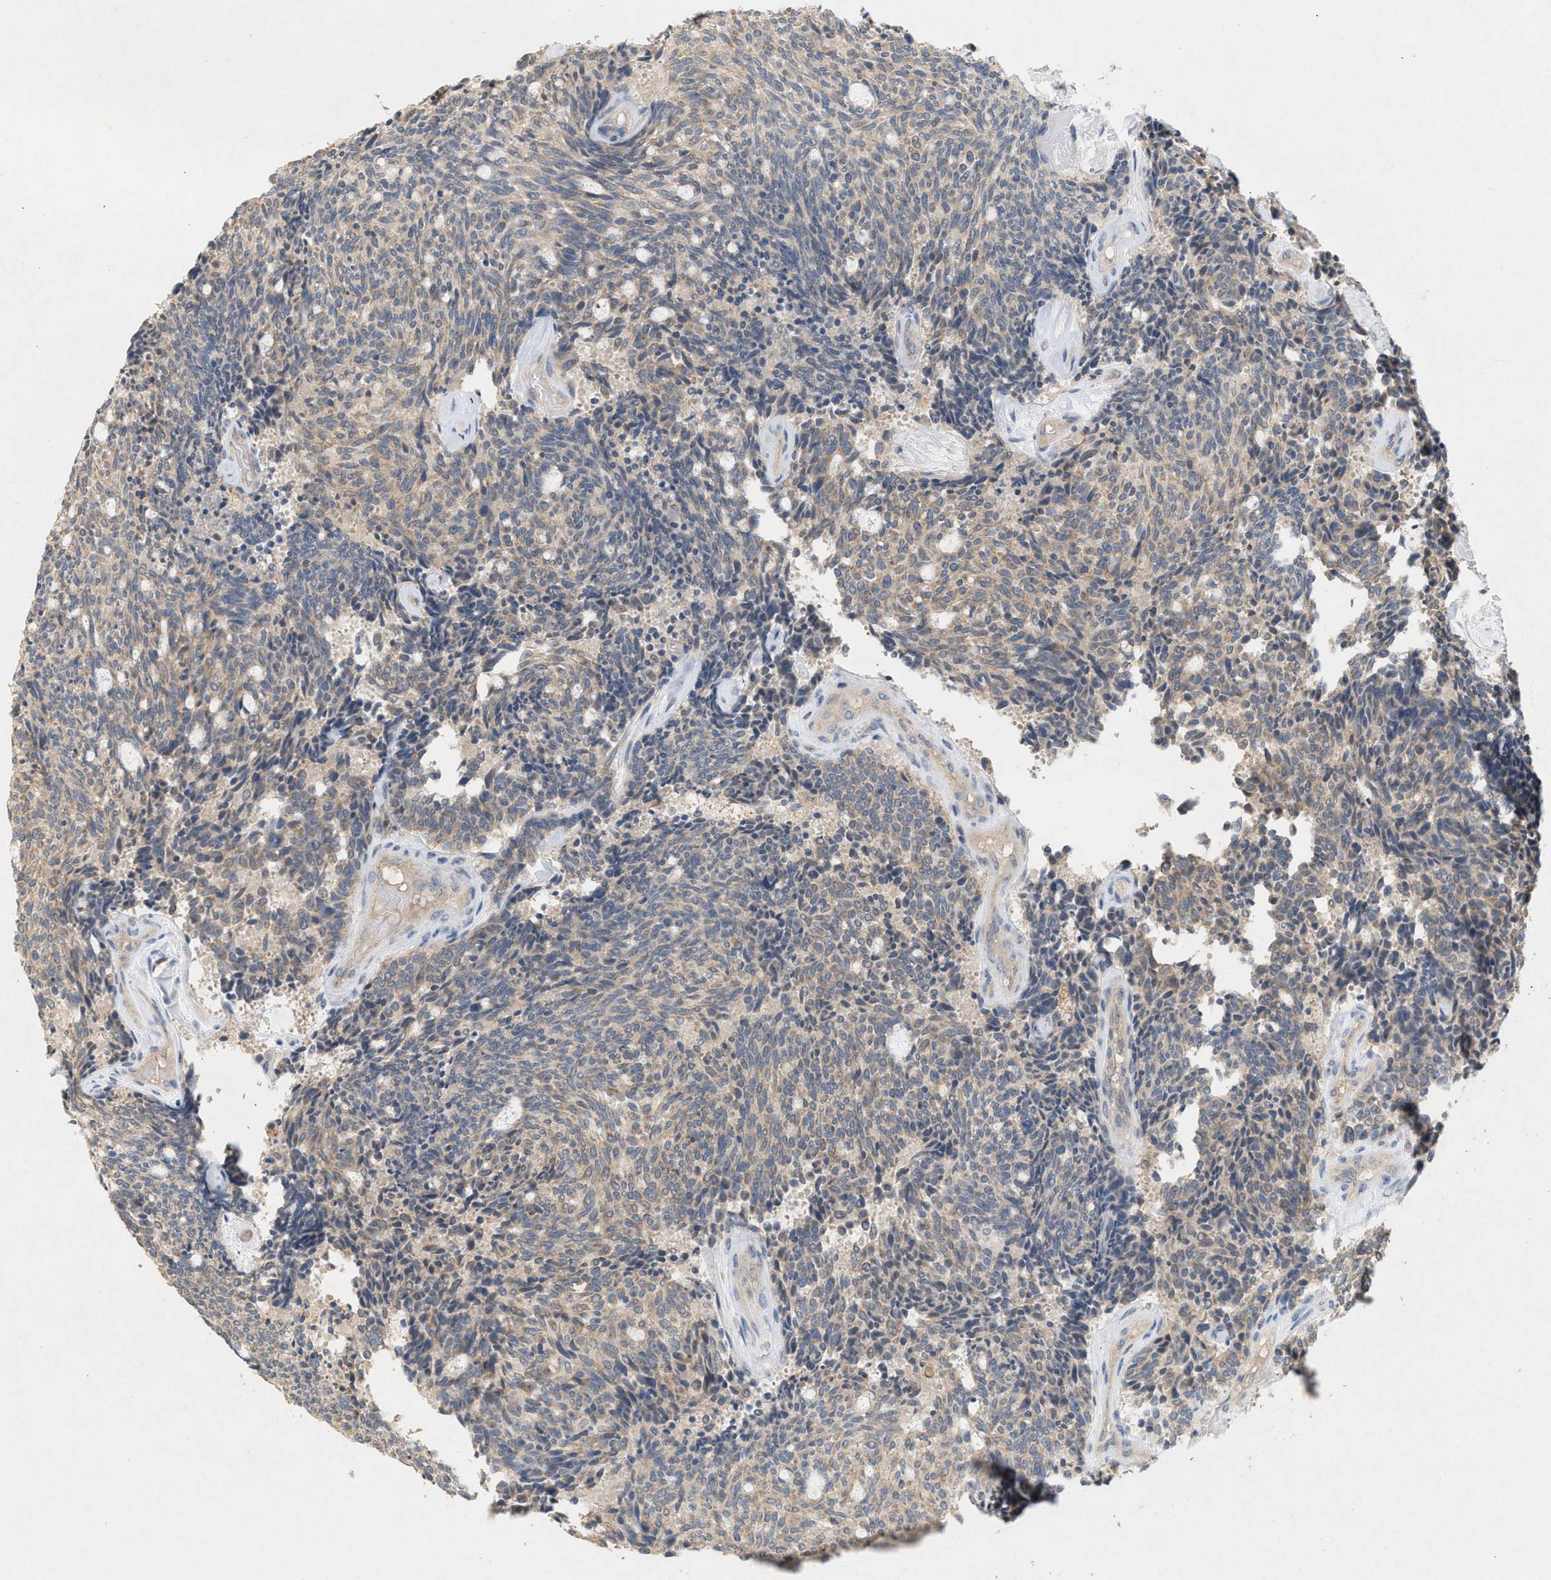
{"staining": {"intensity": "weak", "quantity": "25%-75%", "location": "cytoplasmic/membranous"}, "tissue": "carcinoid", "cell_type": "Tumor cells", "image_type": "cancer", "snomed": [{"axis": "morphology", "description": "Carcinoid, malignant, NOS"}, {"axis": "topography", "description": "Pancreas"}], "caption": "Human carcinoid (malignant) stained for a protein (brown) reveals weak cytoplasmic/membranous positive positivity in about 25%-75% of tumor cells.", "gene": "DCAF7", "patient": {"sex": "female", "age": 54}}